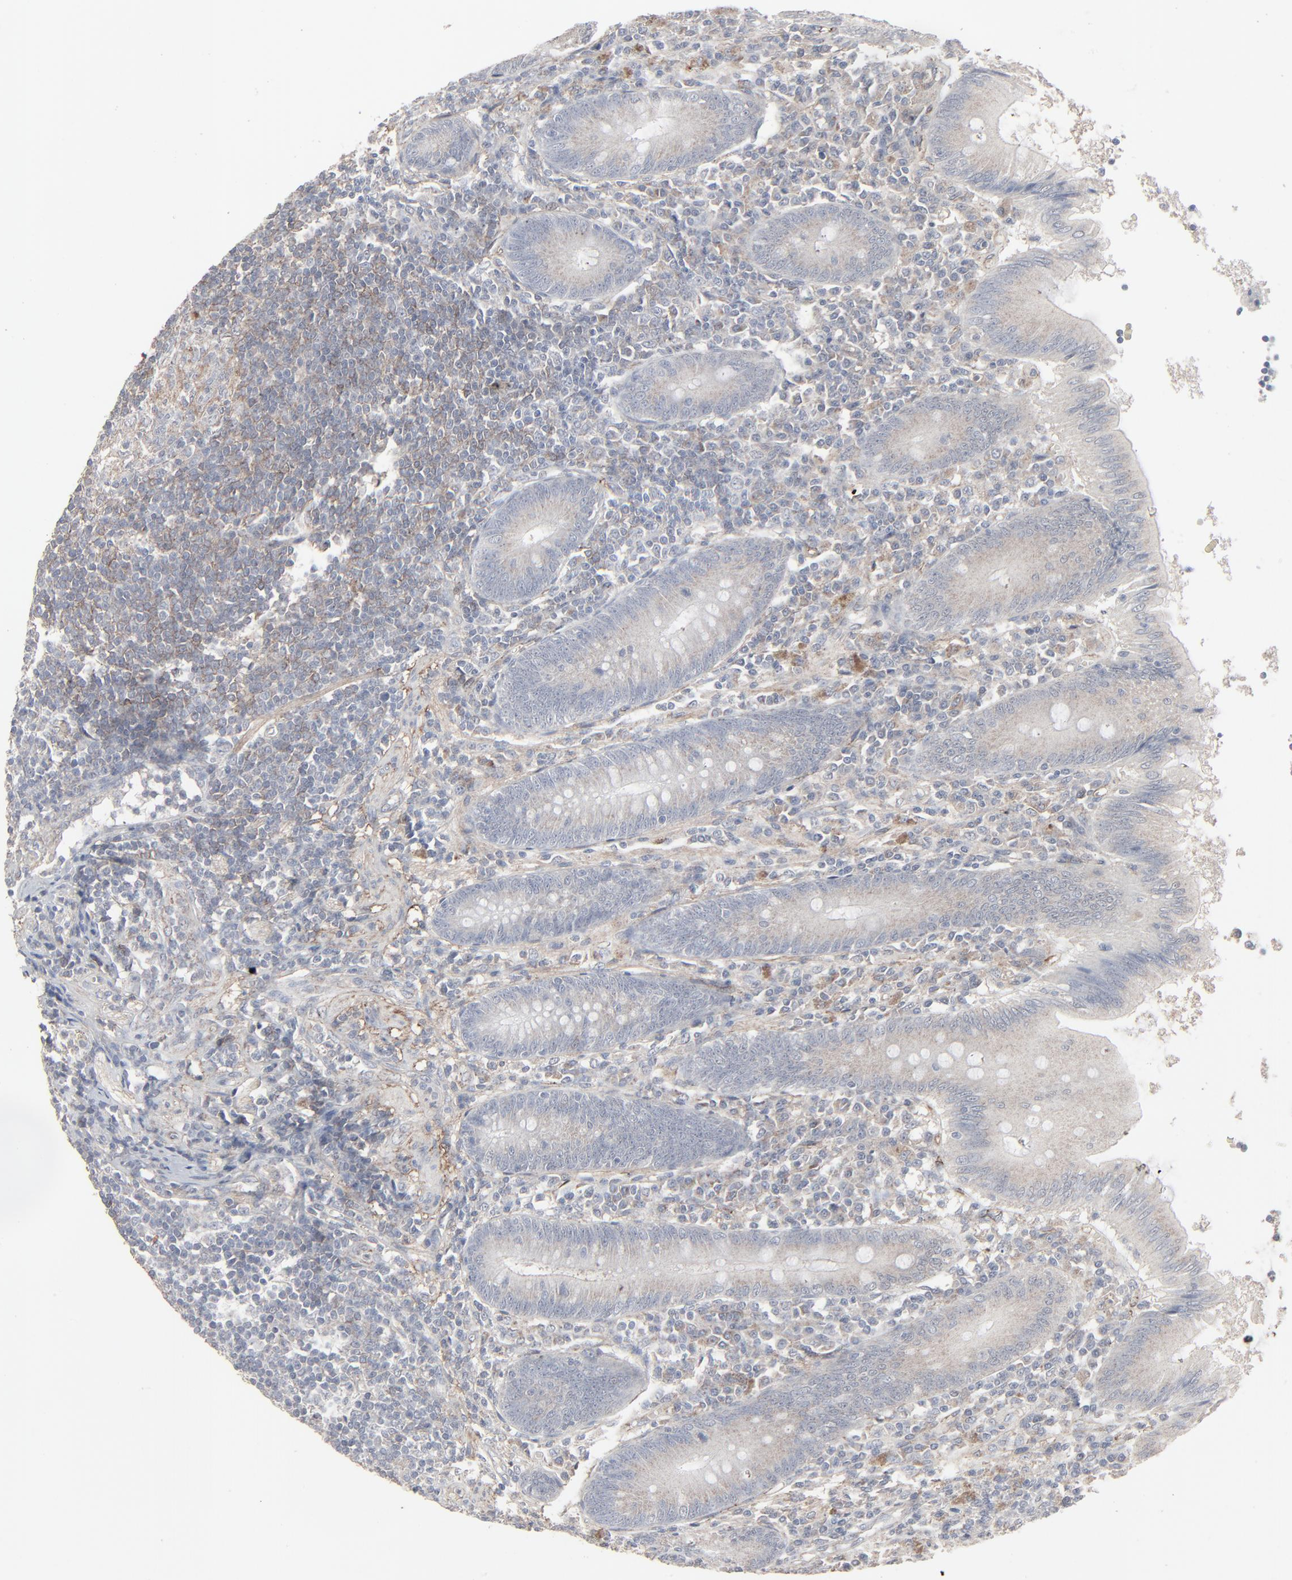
{"staining": {"intensity": "negative", "quantity": "none", "location": "none"}, "tissue": "appendix", "cell_type": "Glandular cells", "image_type": "normal", "snomed": [{"axis": "morphology", "description": "Normal tissue, NOS"}, {"axis": "morphology", "description": "Inflammation, NOS"}, {"axis": "topography", "description": "Appendix"}], "caption": "Protein analysis of unremarkable appendix demonstrates no significant expression in glandular cells.", "gene": "JAM3", "patient": {"sex": "male", "age": 46}}